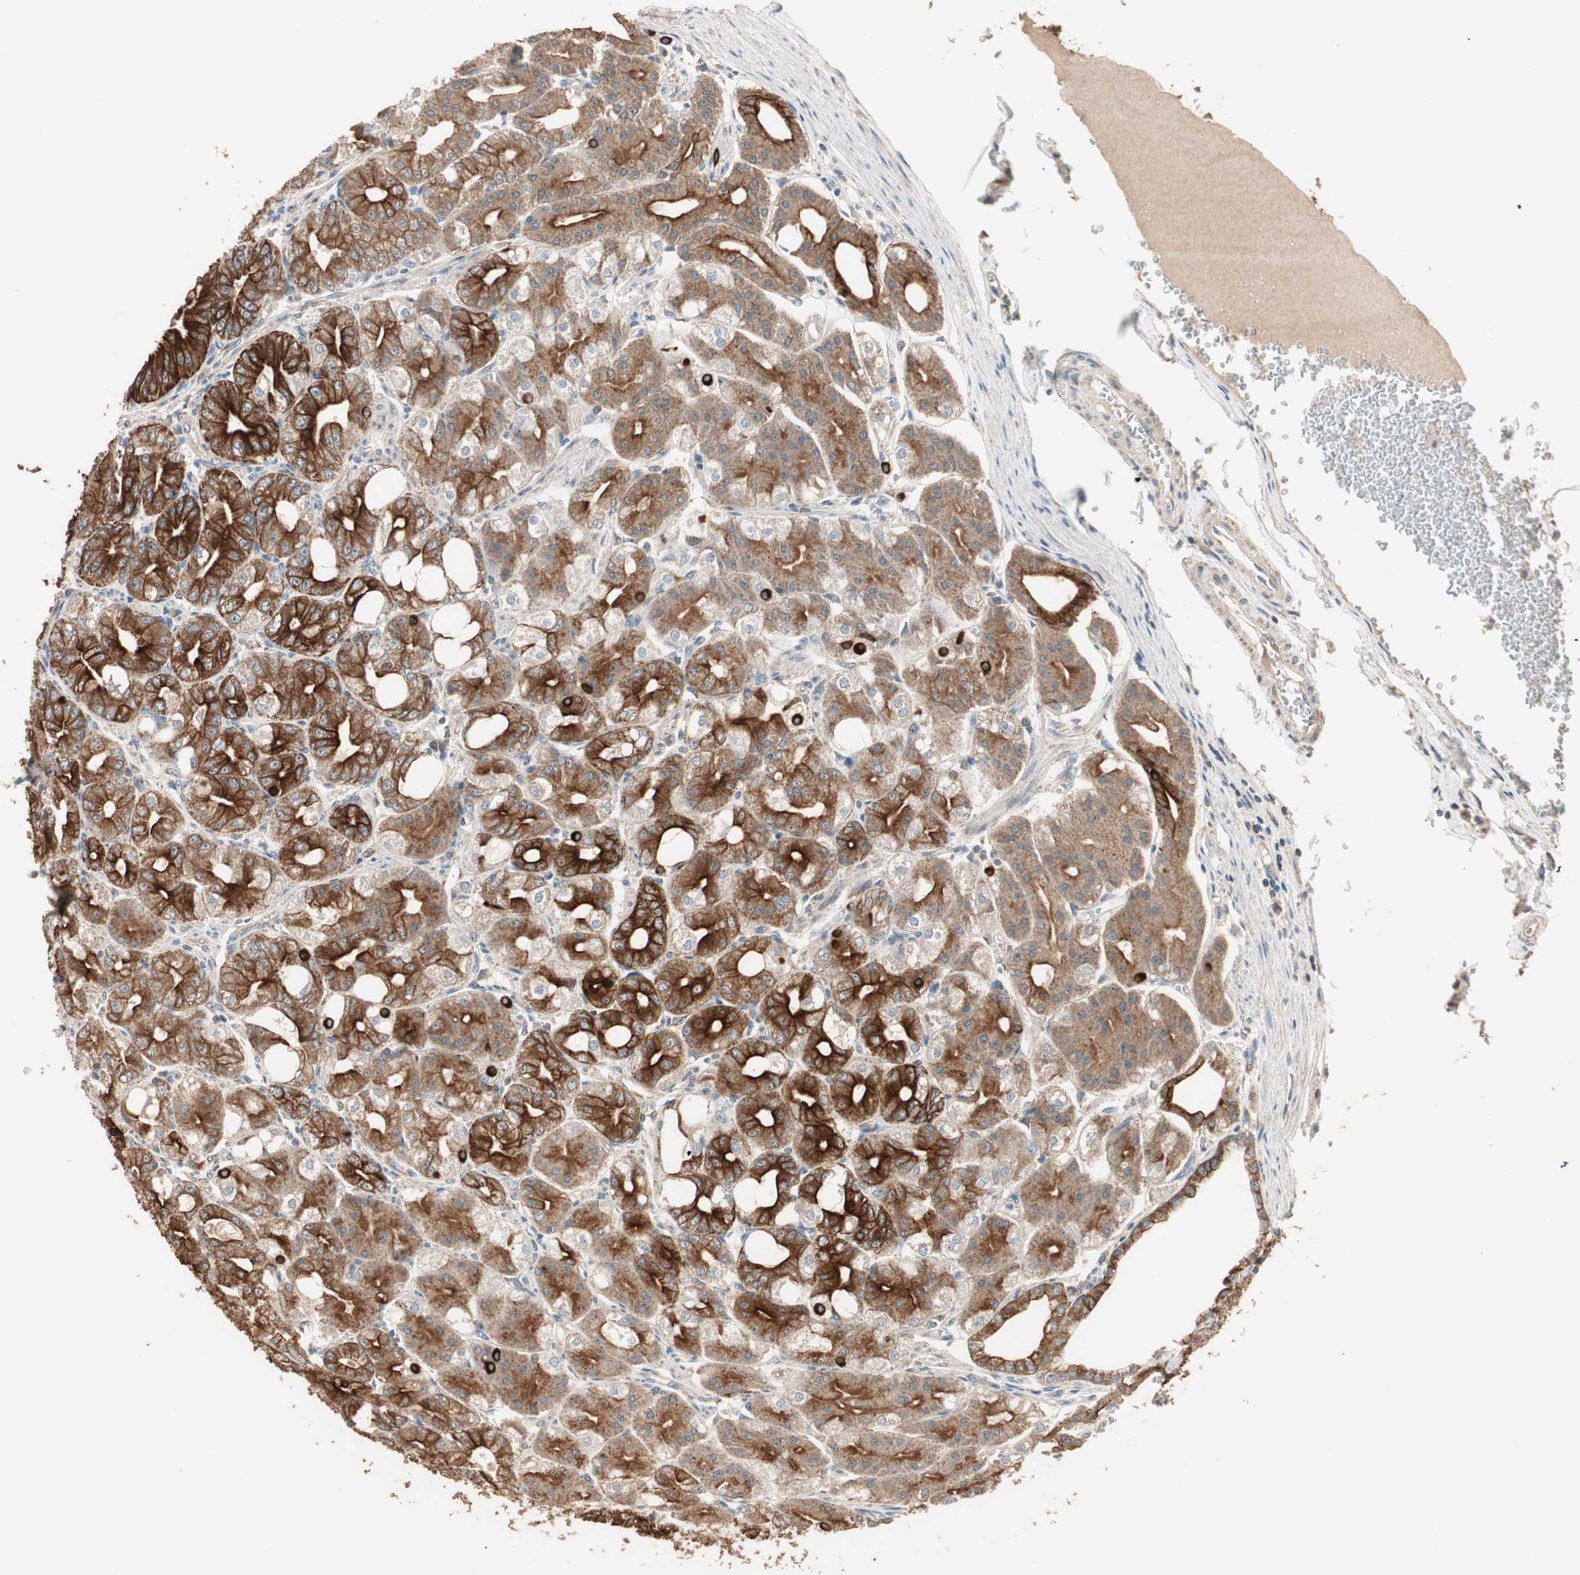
{"staining": {"intensity": "strong", "quantity": ">75%", "location": "cytoplasmic/membranous"}, "tissue": "stomach", "cell_type": "Glandular cells", "image_type": "normal", "snomed": [{"axis": "morphology", "description": "Normal tissue, NOS"}, {"axis": "topography", "description": "Stomach, lower"}], "caption": "DAB immunohistochemical staining of benign human stomach demonstrates strong cytoplasmic/membranous protein expression in about >75% of glandular cells.", "gene": "TRIM21", "patient": {"sex": "male", "age": 71}}